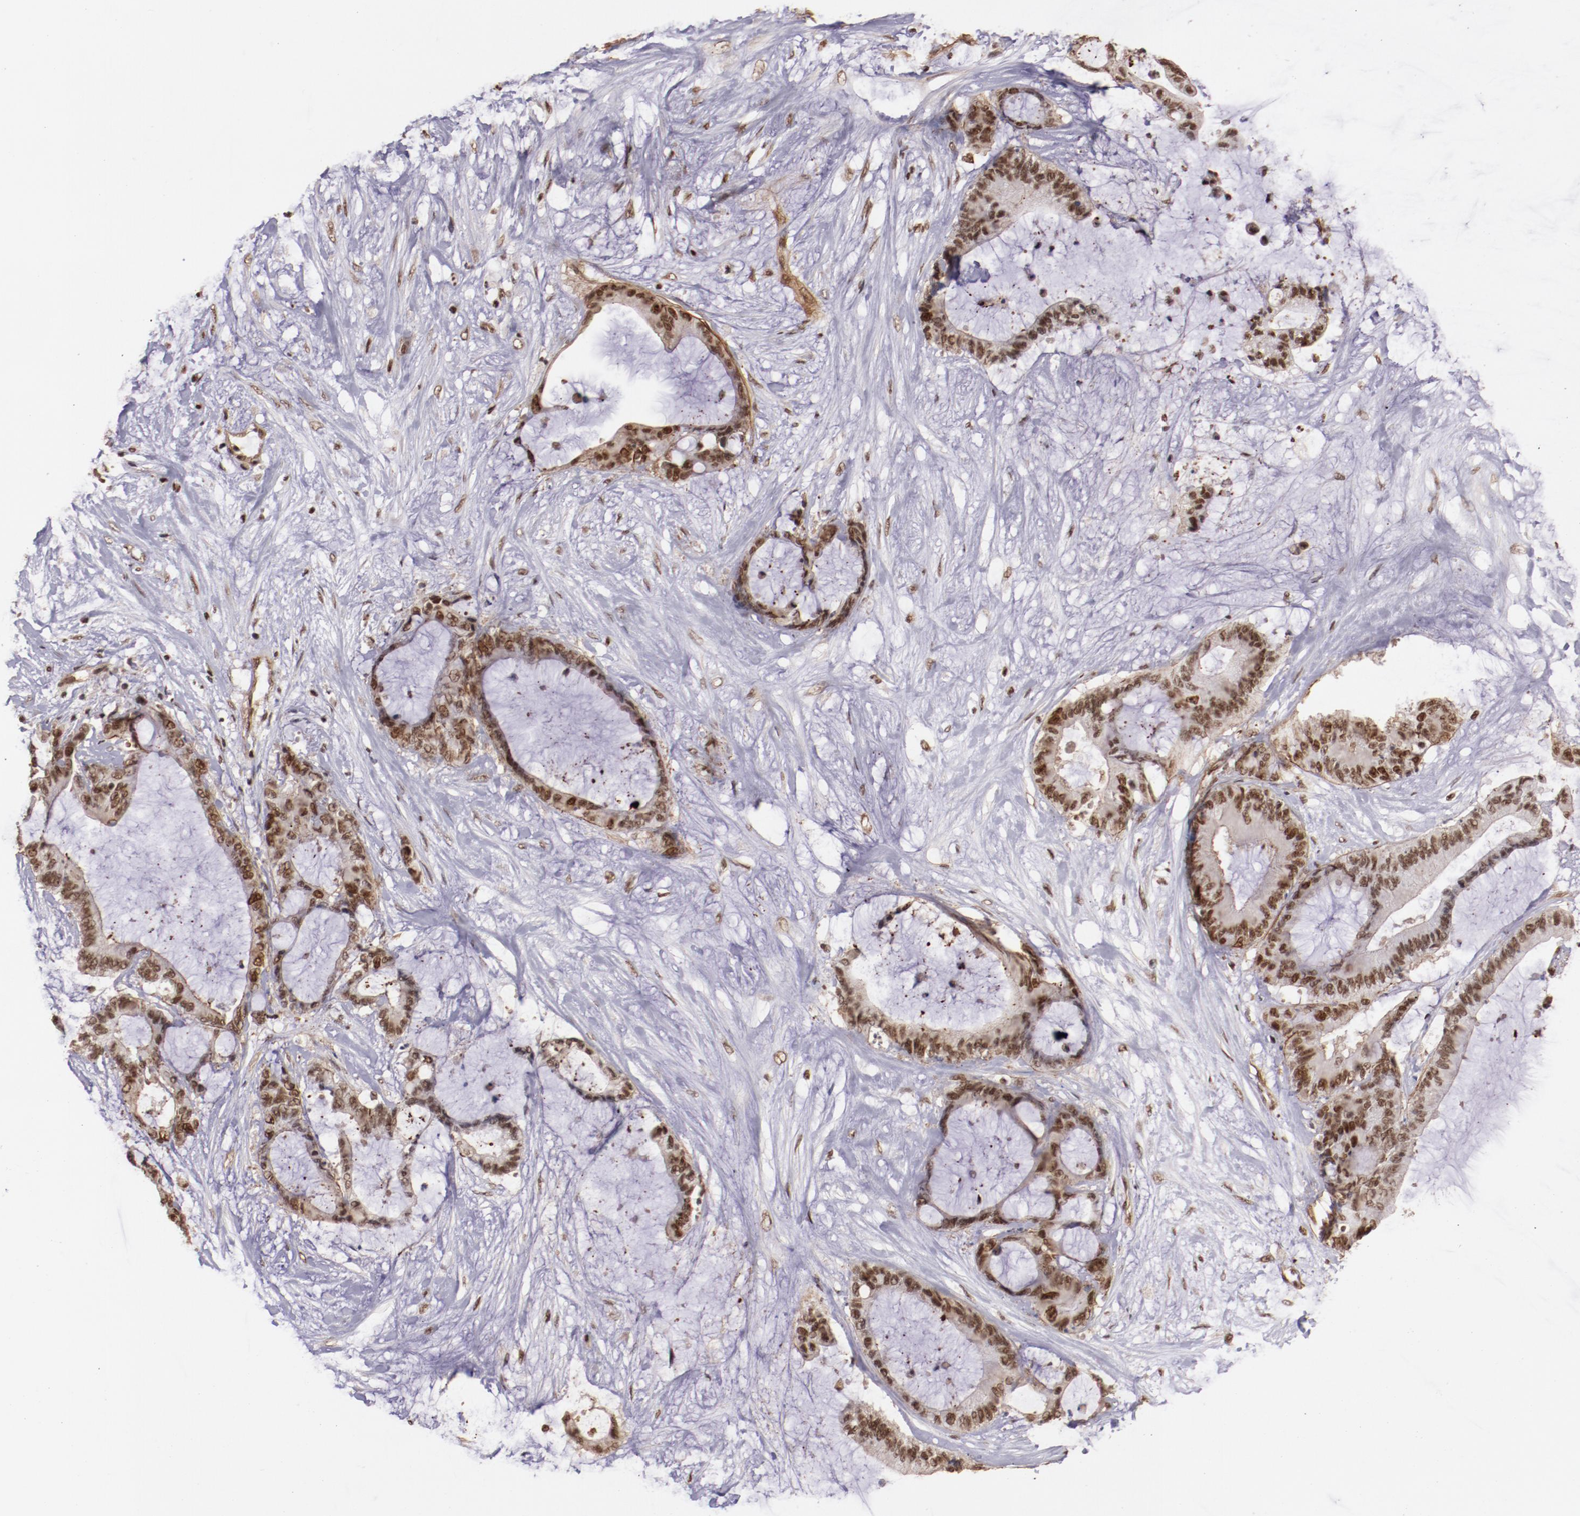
{"staining": {"intensity": "moderate", "quantity": ">75%", "location": "nuclear"}, "tissue": "liver cancer", "cell_type": "Tumor cells", "image_type": "cancer", "snomed": [{"axis": "morphology", "description": "Cholangiocarcinoma"}, {"axis": "topography", "description": "Liver"}], "caption": "Tumor cells exhibit medium levels of moderate nuclear staining in about >75% of cells in human liver cancer.", "gene": "STAG2", "patient": {"sex": "female", "age": 73}}